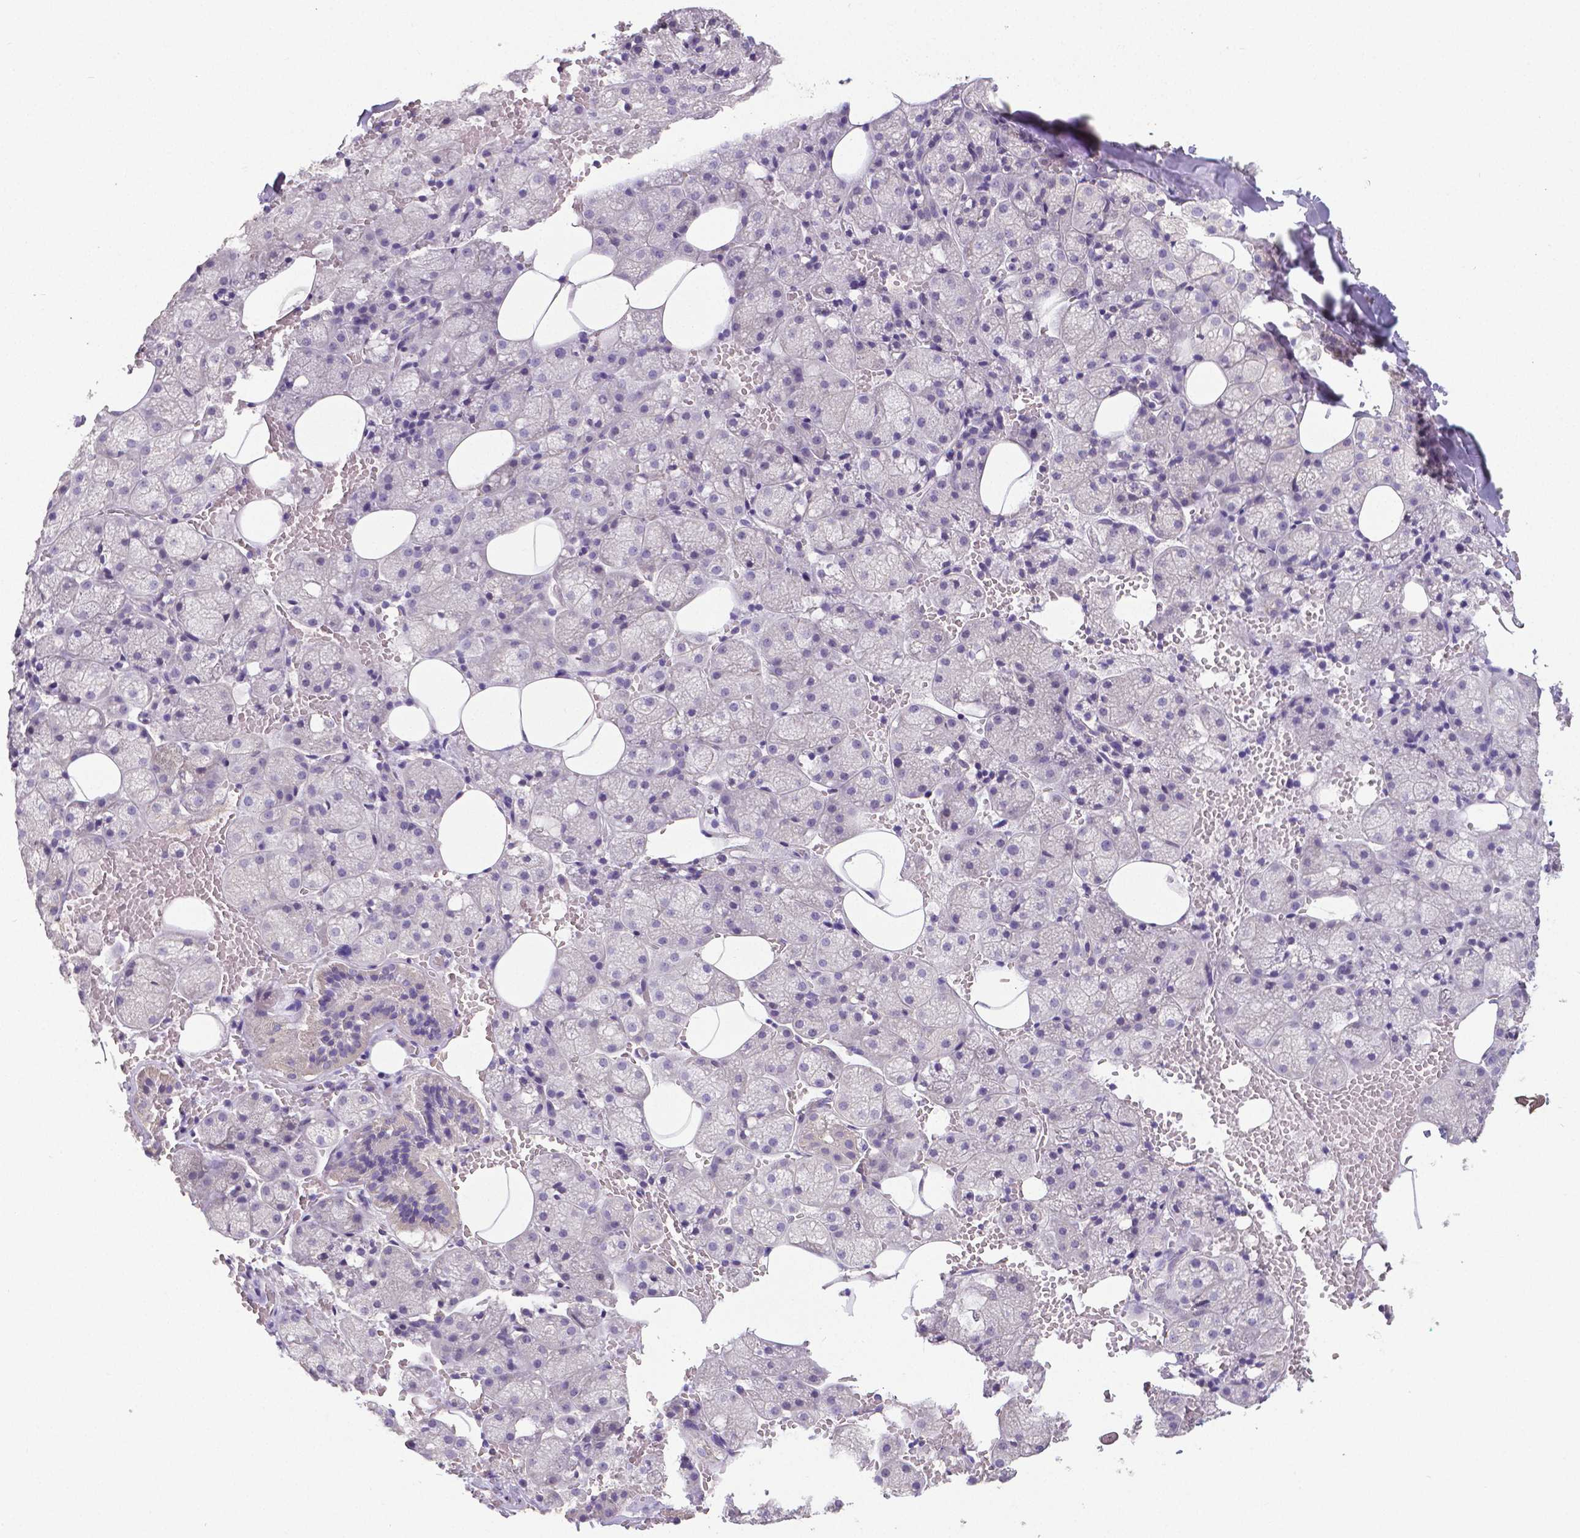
{"staining": {"intensity": "moderate", "quantity": "<25%", "location": "cytoplasmic/membranous"}, "tissue": "salivary gland", "cell_type": "Glandular cells", "image_type": "normal", "snomed": [{"axis": "morphology", "description": "Normal tissue, NOS"}, {"axis": "topography", "description": "Salivary gland"}, {"axis": "topography", "description": "Peripheral nerve tissue"}], "caption": "Approximately <25% of glandular cells in unremarkable human salivary gland demonstrate moderate cytoplasmic/membranous protein positivity as visualized by brown immunohistochemical staining.", "gene": "CRMP1", "patient": {"sex": "male", "age": 38}}